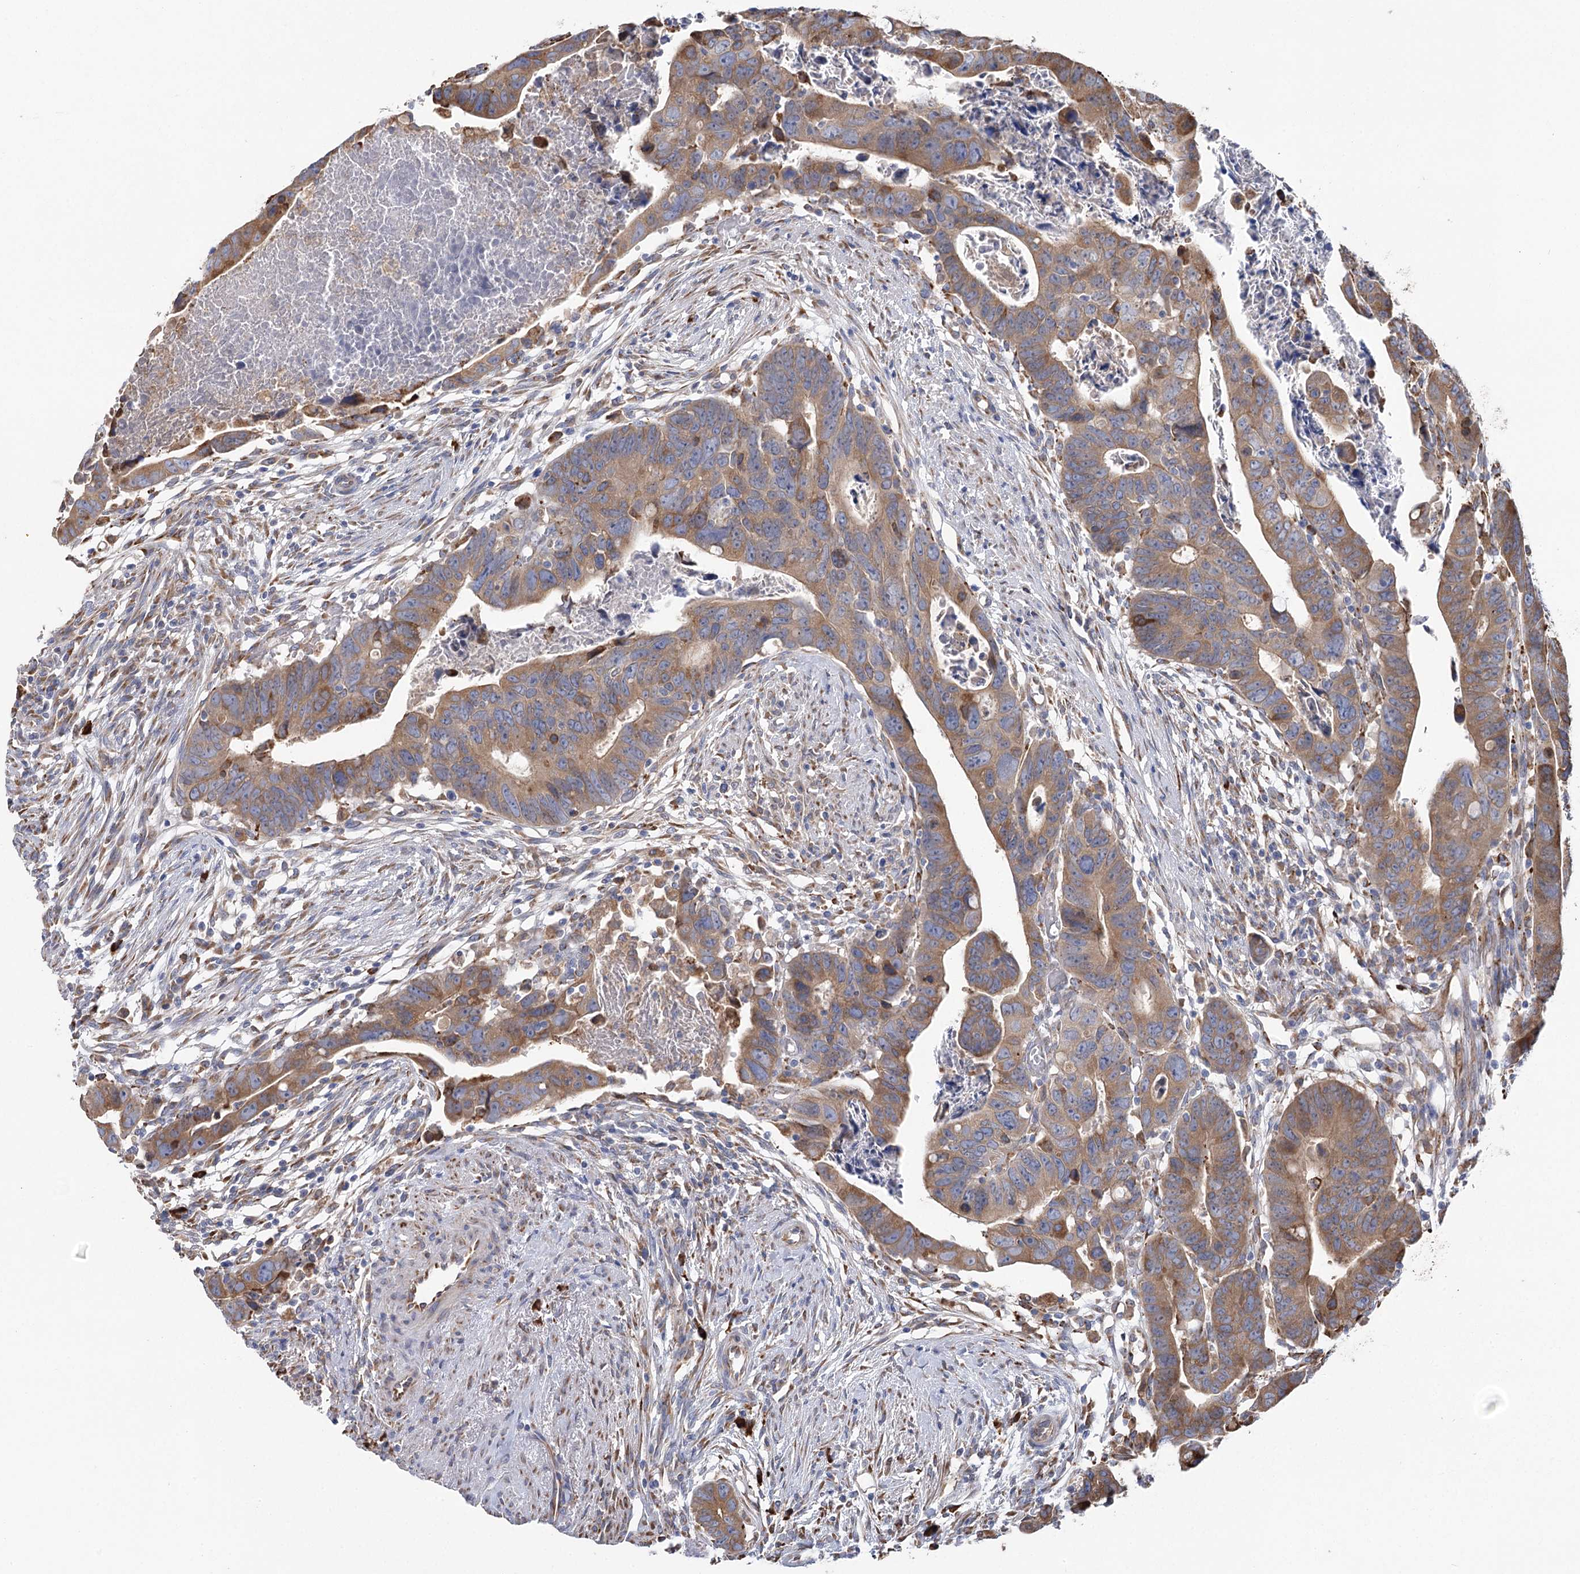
{"staining": {"intensity": "moderate", "quantity": ">75%", "location": "cytoplasmic/membranous"}, "tissue": "colorectal cancer", "cell_type": "Tumor cells", "image_type": "cancer", "snomed": [{"axis": "morphology", "description": "Adenocarcinoma, NOS"}, {"axis": "topography", "description": "Rectum"}], "caption": "Moderate cytoplasmic/membranous staining for a protein is appreciated in about >75% of tumor cells of adenocarcinoma (colorectal) using IHC.", "gene": "METTL24", "patient": {"sex": "female", "age": 65}}